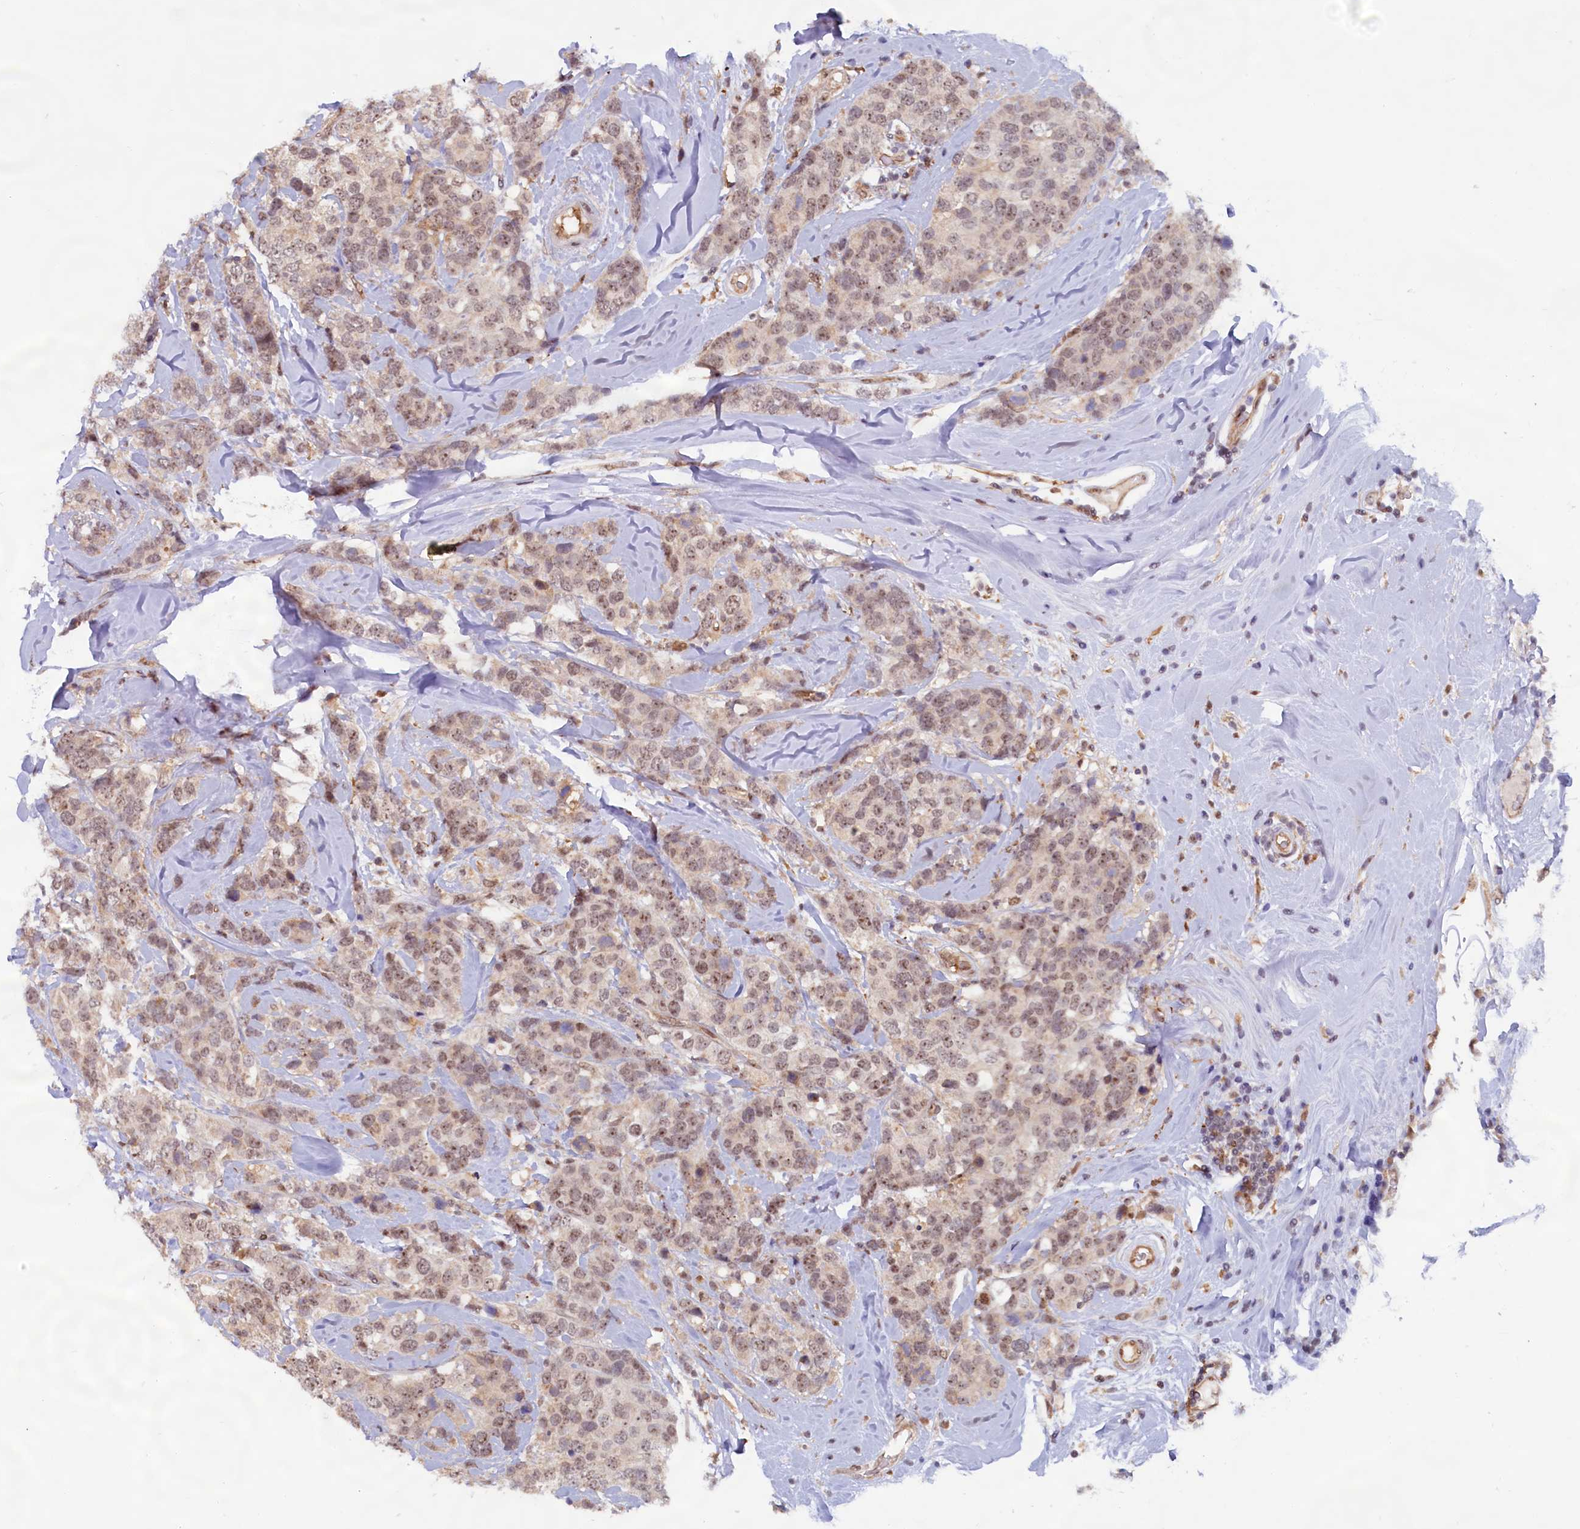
{"staining": {"intensity": "weak", "quantity": ">75%", "location": "nuclear"}, "tissue": "breast cancer", "cell_type": "Tumor cells", "image_type": "cancer", "snomed": [{"axis": "morphology", "description": "Lobular carcinoma"}, {"axis": "topography", "description": "Breast"}], "caption": "Lobular carcinoma (breast) stained for a protein reveals weak nuclear positivity in tumor cells. The staining was performed using DAB to visualize the protein expression in brown, while the nuclei were stained in blue with hematoxylin (Magnification: 20x).", "gene": "C1D", "patient": {"sex": "female", "age": 59}}